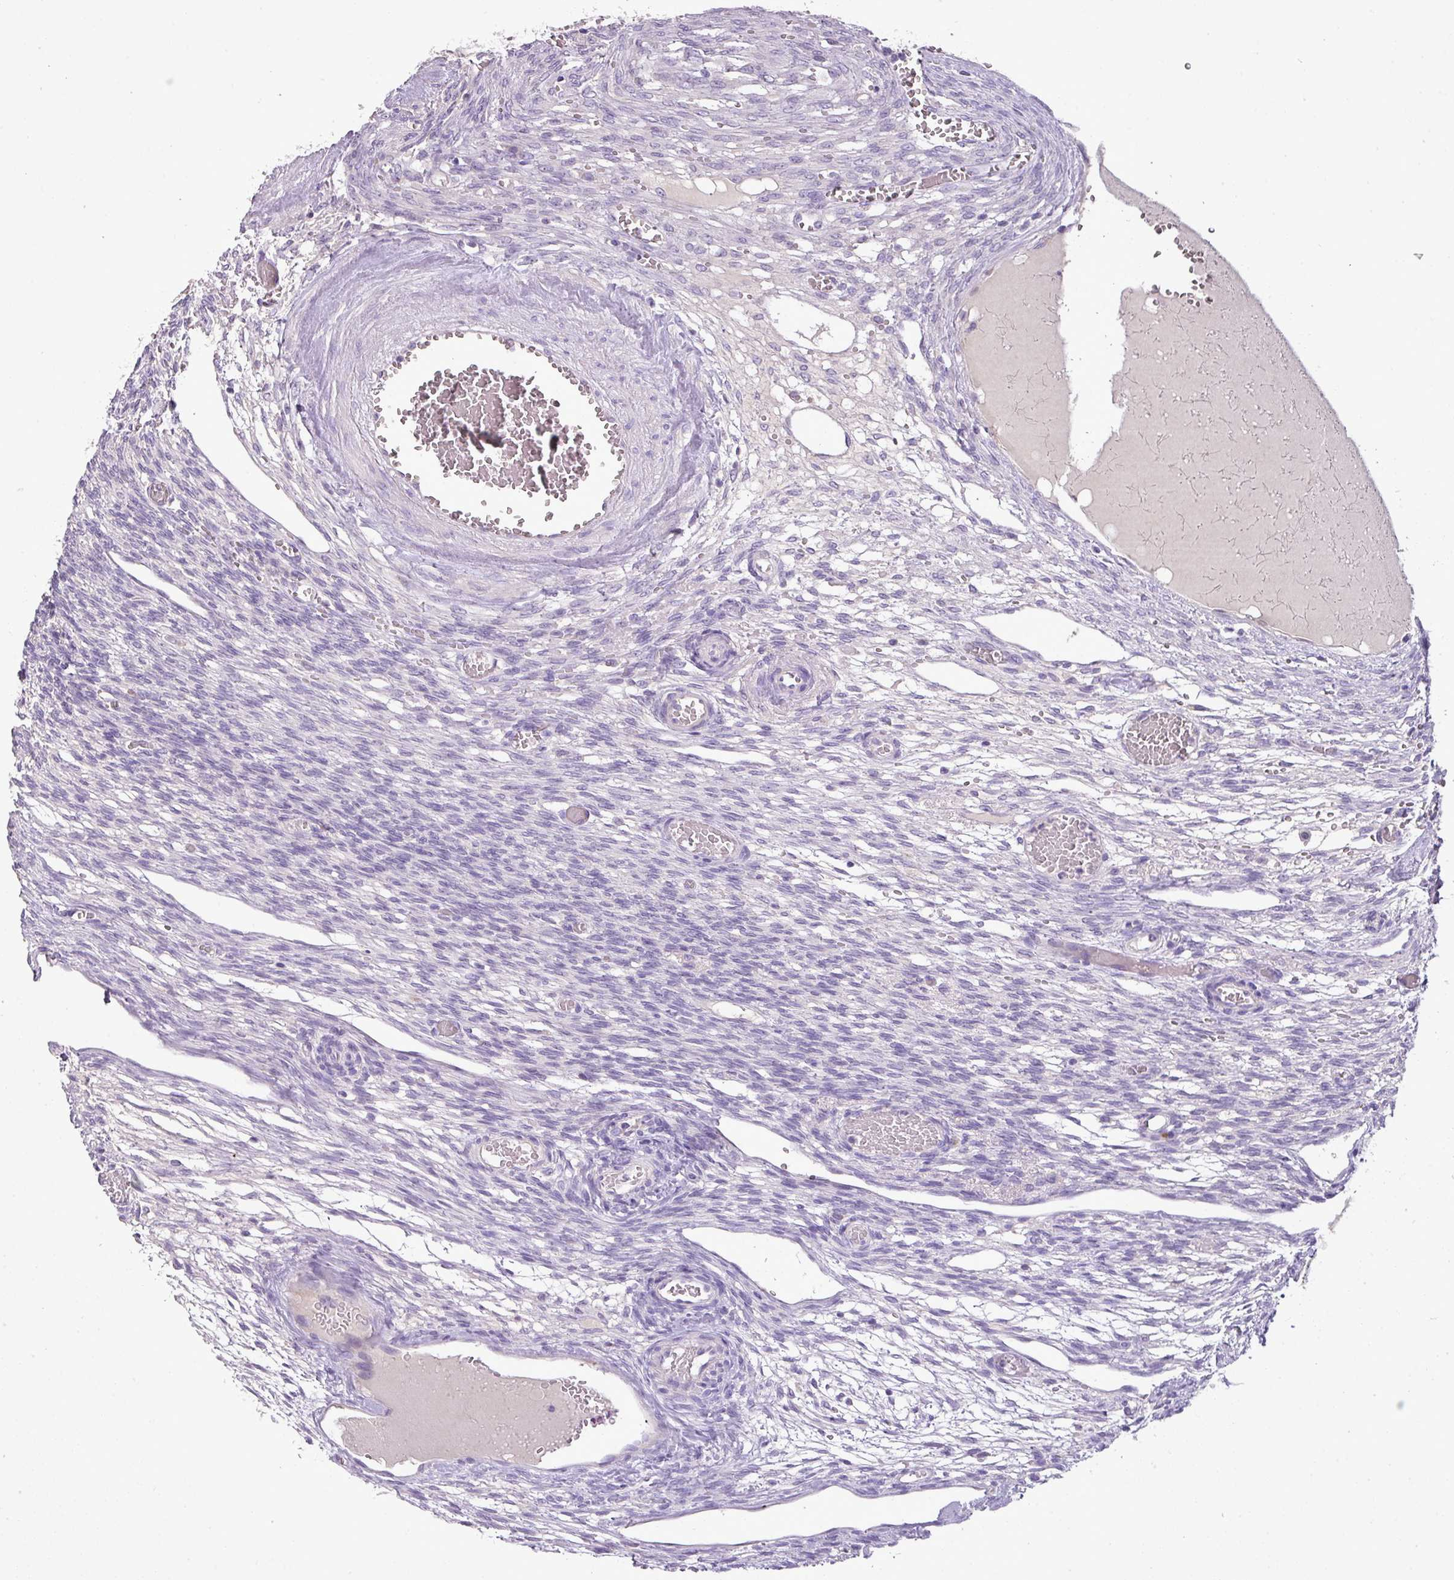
{"staining": {"intensity": "negative", "quantity": "none", "location": "none"}, "tissue": "ovary", "cell_type": "Follicle cells", "image_type": "normal", "snomed": [{"axis": "morphology", "description": "Normal tissue, NOS"}, {"axis": "topography", "description": "Ovary"}], "caption": "An immunohistochemistry (IHC) histopathology image of normal ovary is shown. There is no staining in follicle cells of ovary.", "gene": "BRINP2", "patient": {"sex": "female", "age": 67}}